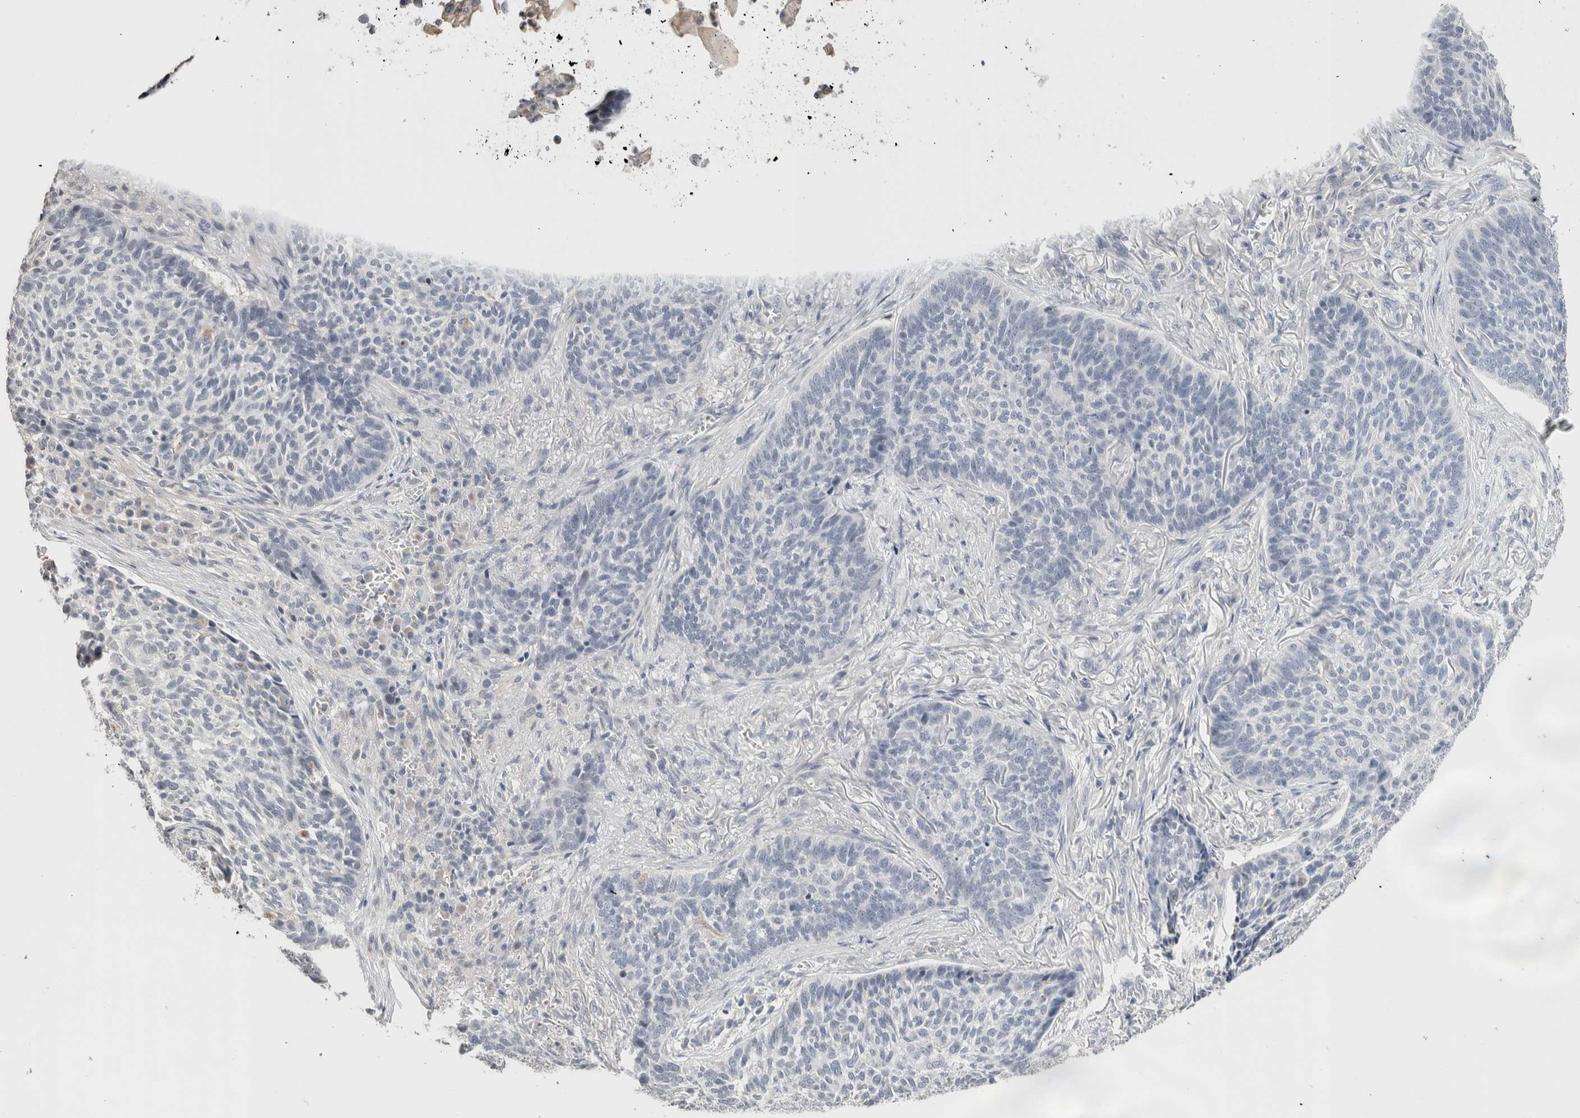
{"staining": {"intensity": "negative", "quantity": "none", "location": "none"}, "tissue": "skin cancer", "cell_type": "Tumor cells", "image_type": "cancer", "snomed": [{"axis": "morphology", "description": "Basal cell carcinoma"}, {"axis": "topography", "description": "Skin"}], "caption": "This is a image of IHC staining of skin cancer (basal cell carcinoma), which shows no expression in tumor cells.", "gene": "CRAT", "patient": {"sex": "male", "age": 85}}